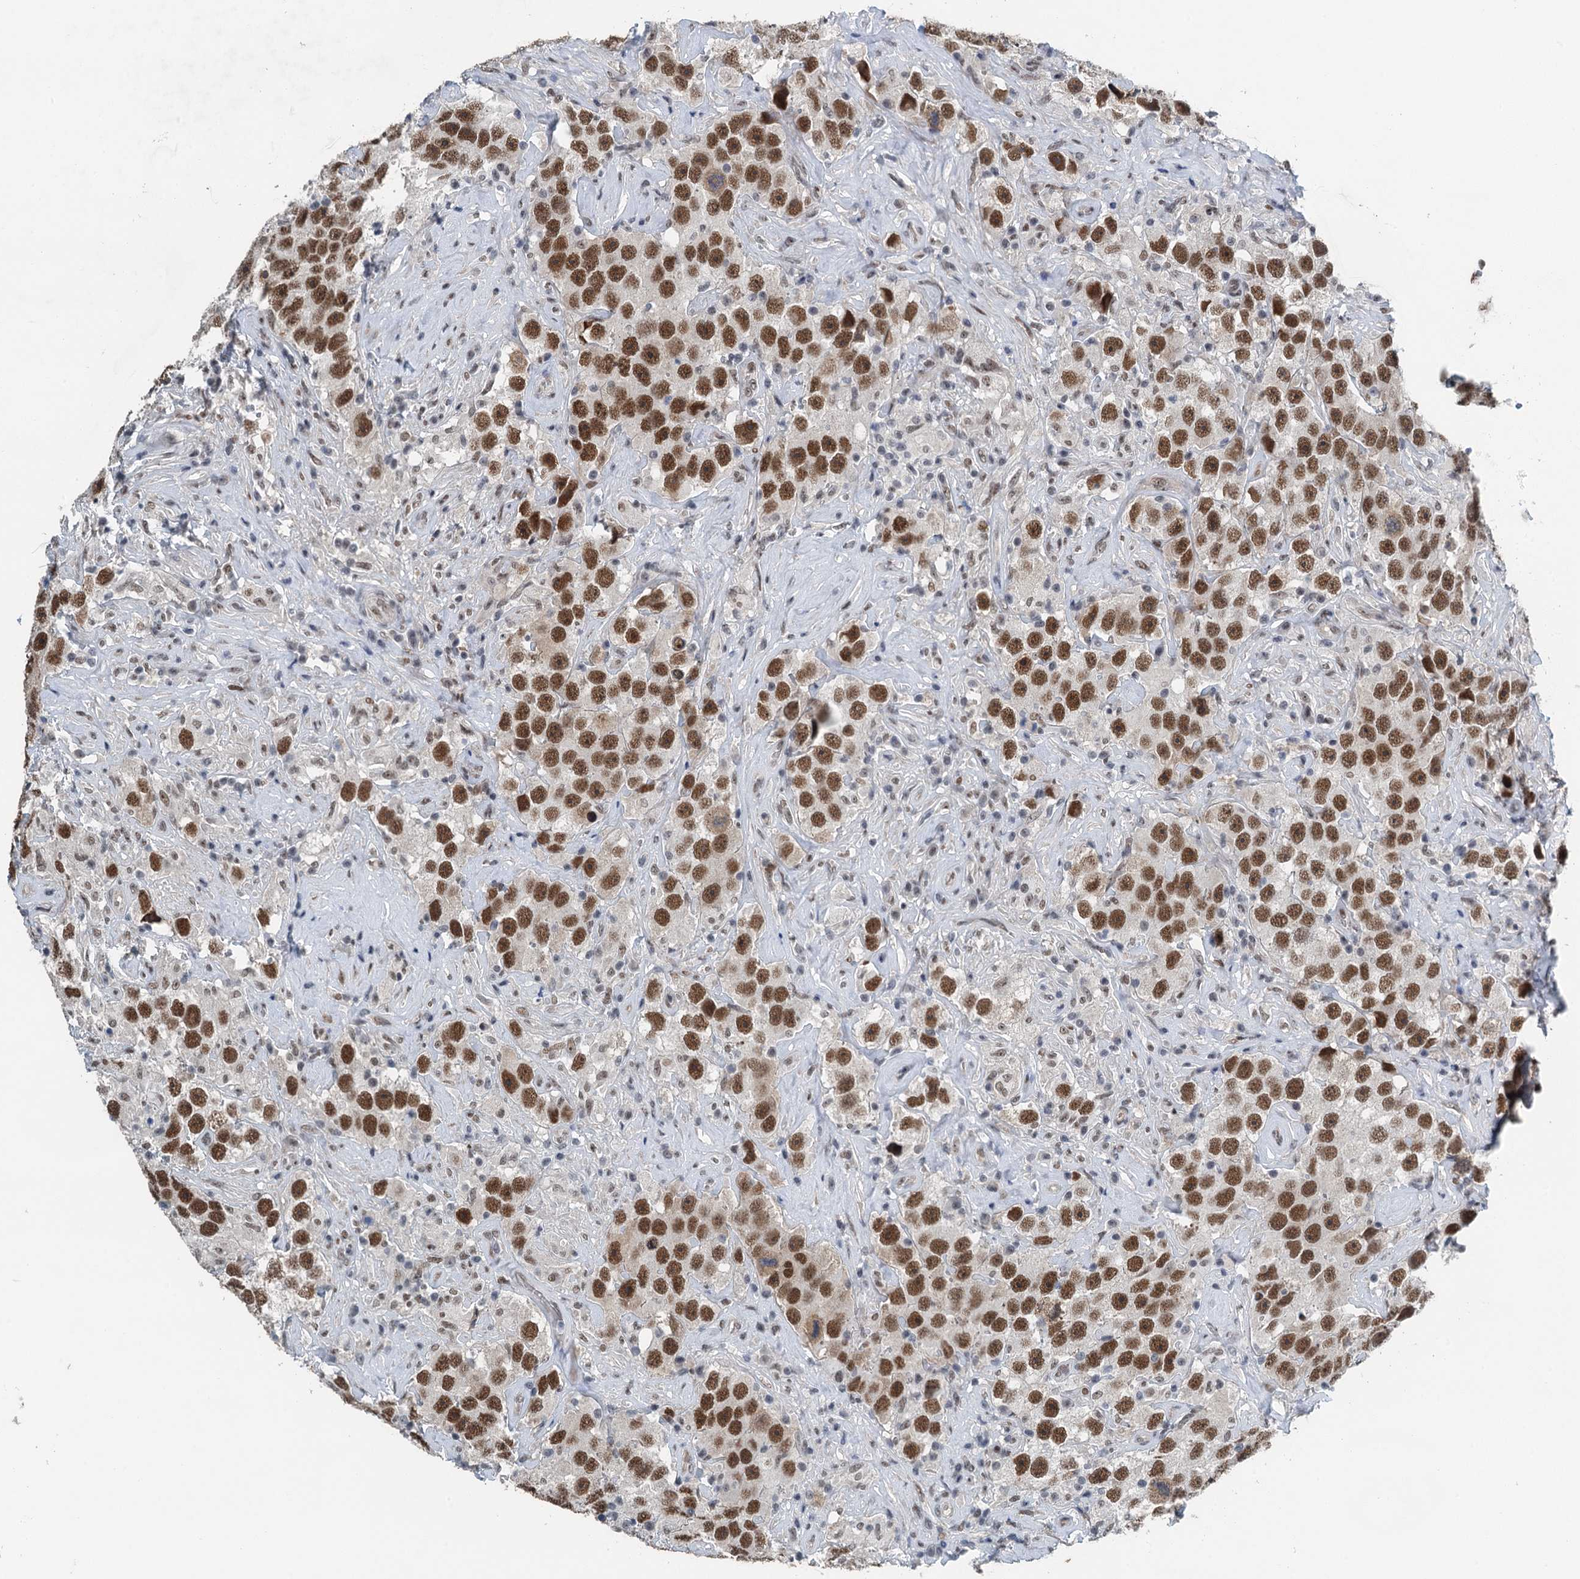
{"staining": {"intensity": "strong", "quantity": ">75%", "location": "nuclear"}, "tissue": "testis cancer", "cell_type": "Tumor cells", "image_type": "cancer", "snomed": [{"axis": "morphology", "description": "Seminoma, NOS"}, {"axis": "topography", "description": "Testis"}], "caption": "A photomicrograph of testis cancer stained for a protein displays strong nuclear brown staining in tumor cells. (DAB (3,3'-diaminobenzidine) IHC, brown staining for protein, blue staining for nuclei).", "gene": "MTA3", "patient": {"sex": "male", "age": 49}}